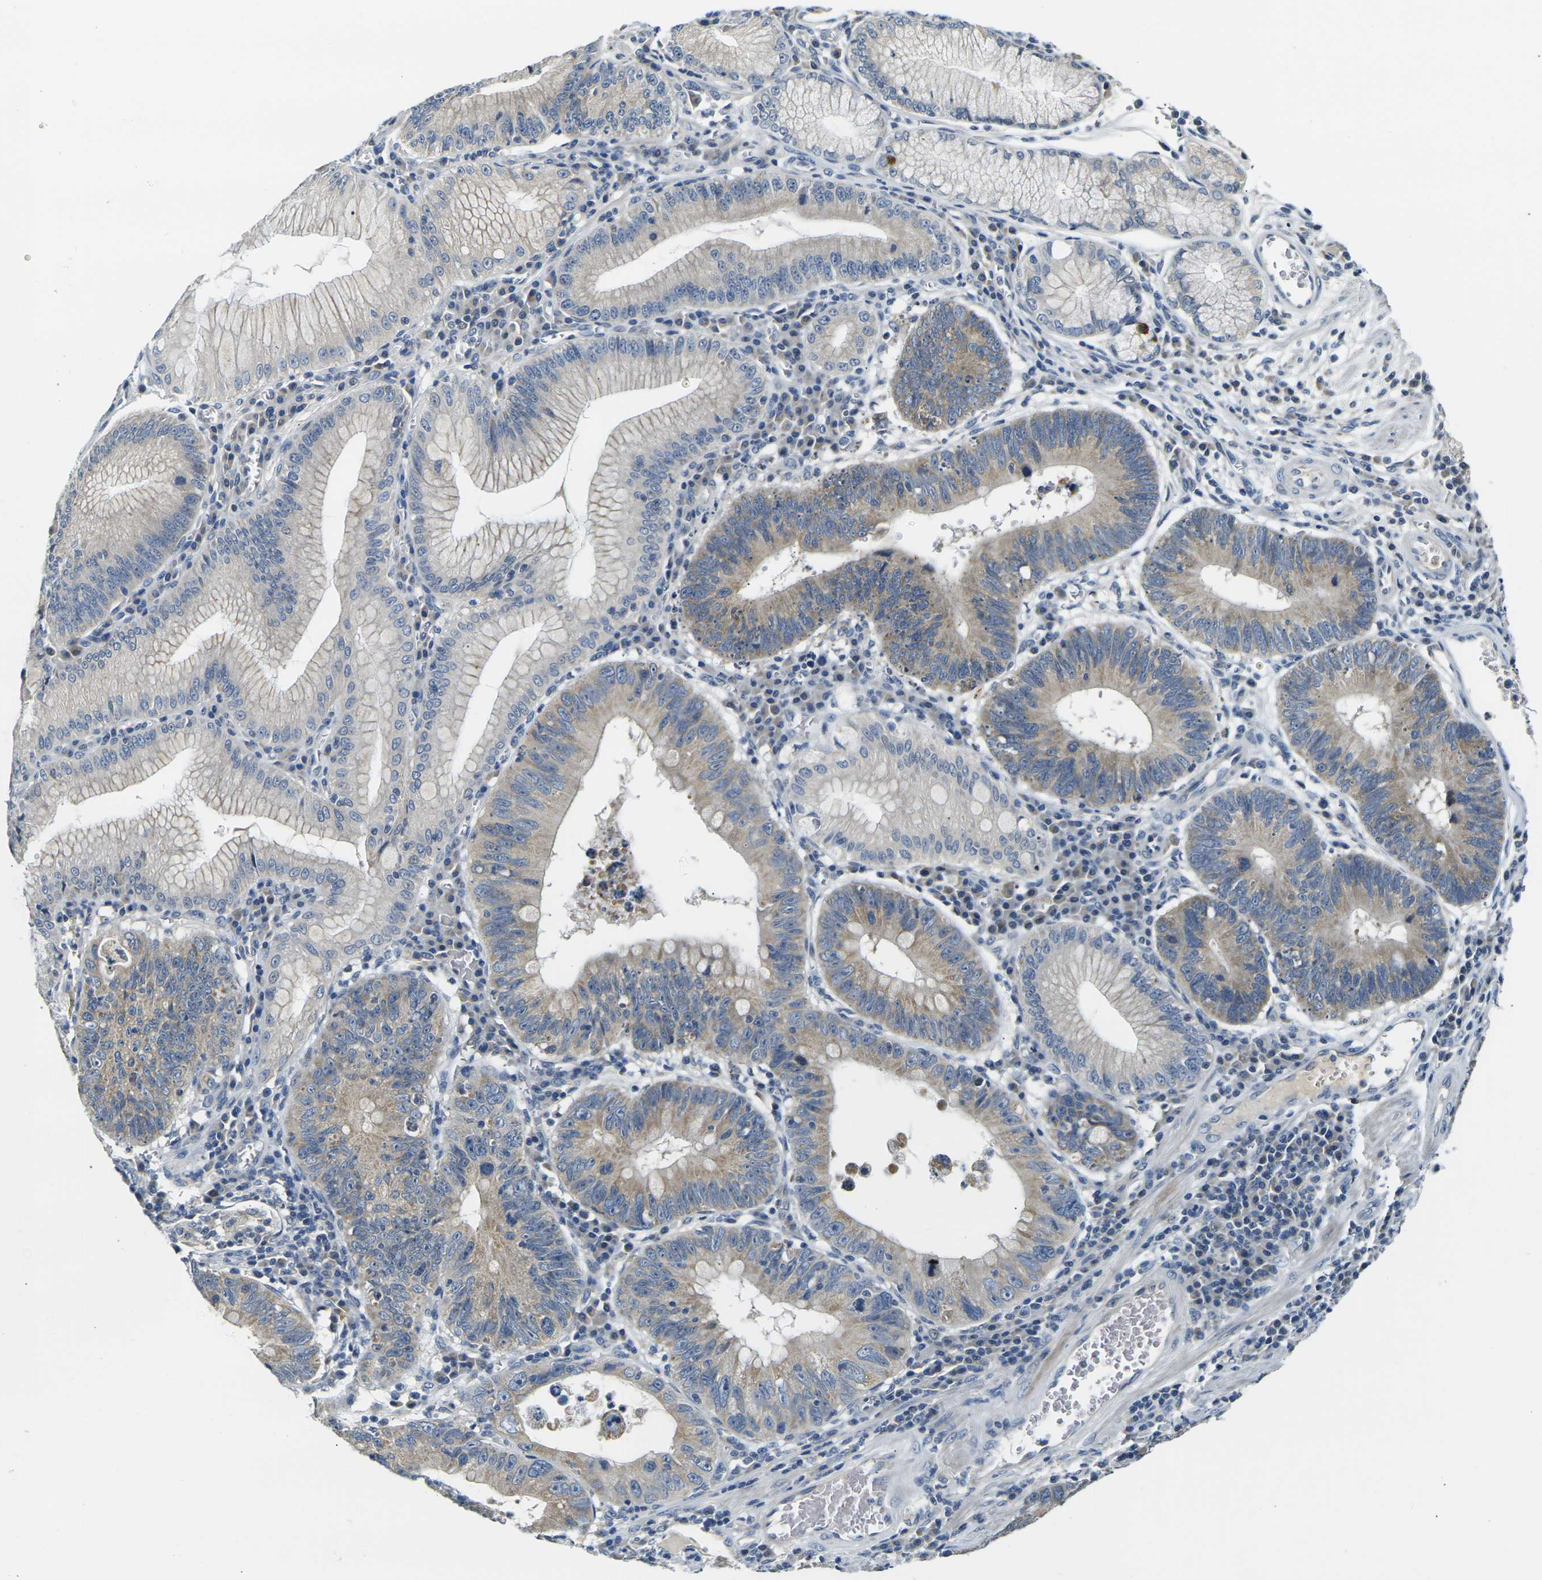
{"staining": {"intensity": "weak", "quantity": ">75%", "location": "cytoplasmic/membranous"}, "tissue": "stomach cancer", "cell_type": "Tumor cells", "image_type": "cancer", "snomed": [{"axis": "morphology", "description": "Adenocarcinoma, NOS"}, {"axis": "topography", "description": "Stomach"}], "caption": "Immunohistochemical staining of stomach cancer (adenocarcinoma) reveals low levels of weak cytoplasmic/membranous protein positivity in about >75% of tumor cells.", "gene": "SHISAL2B", "patient": {"sex": "male", "age": 59}}